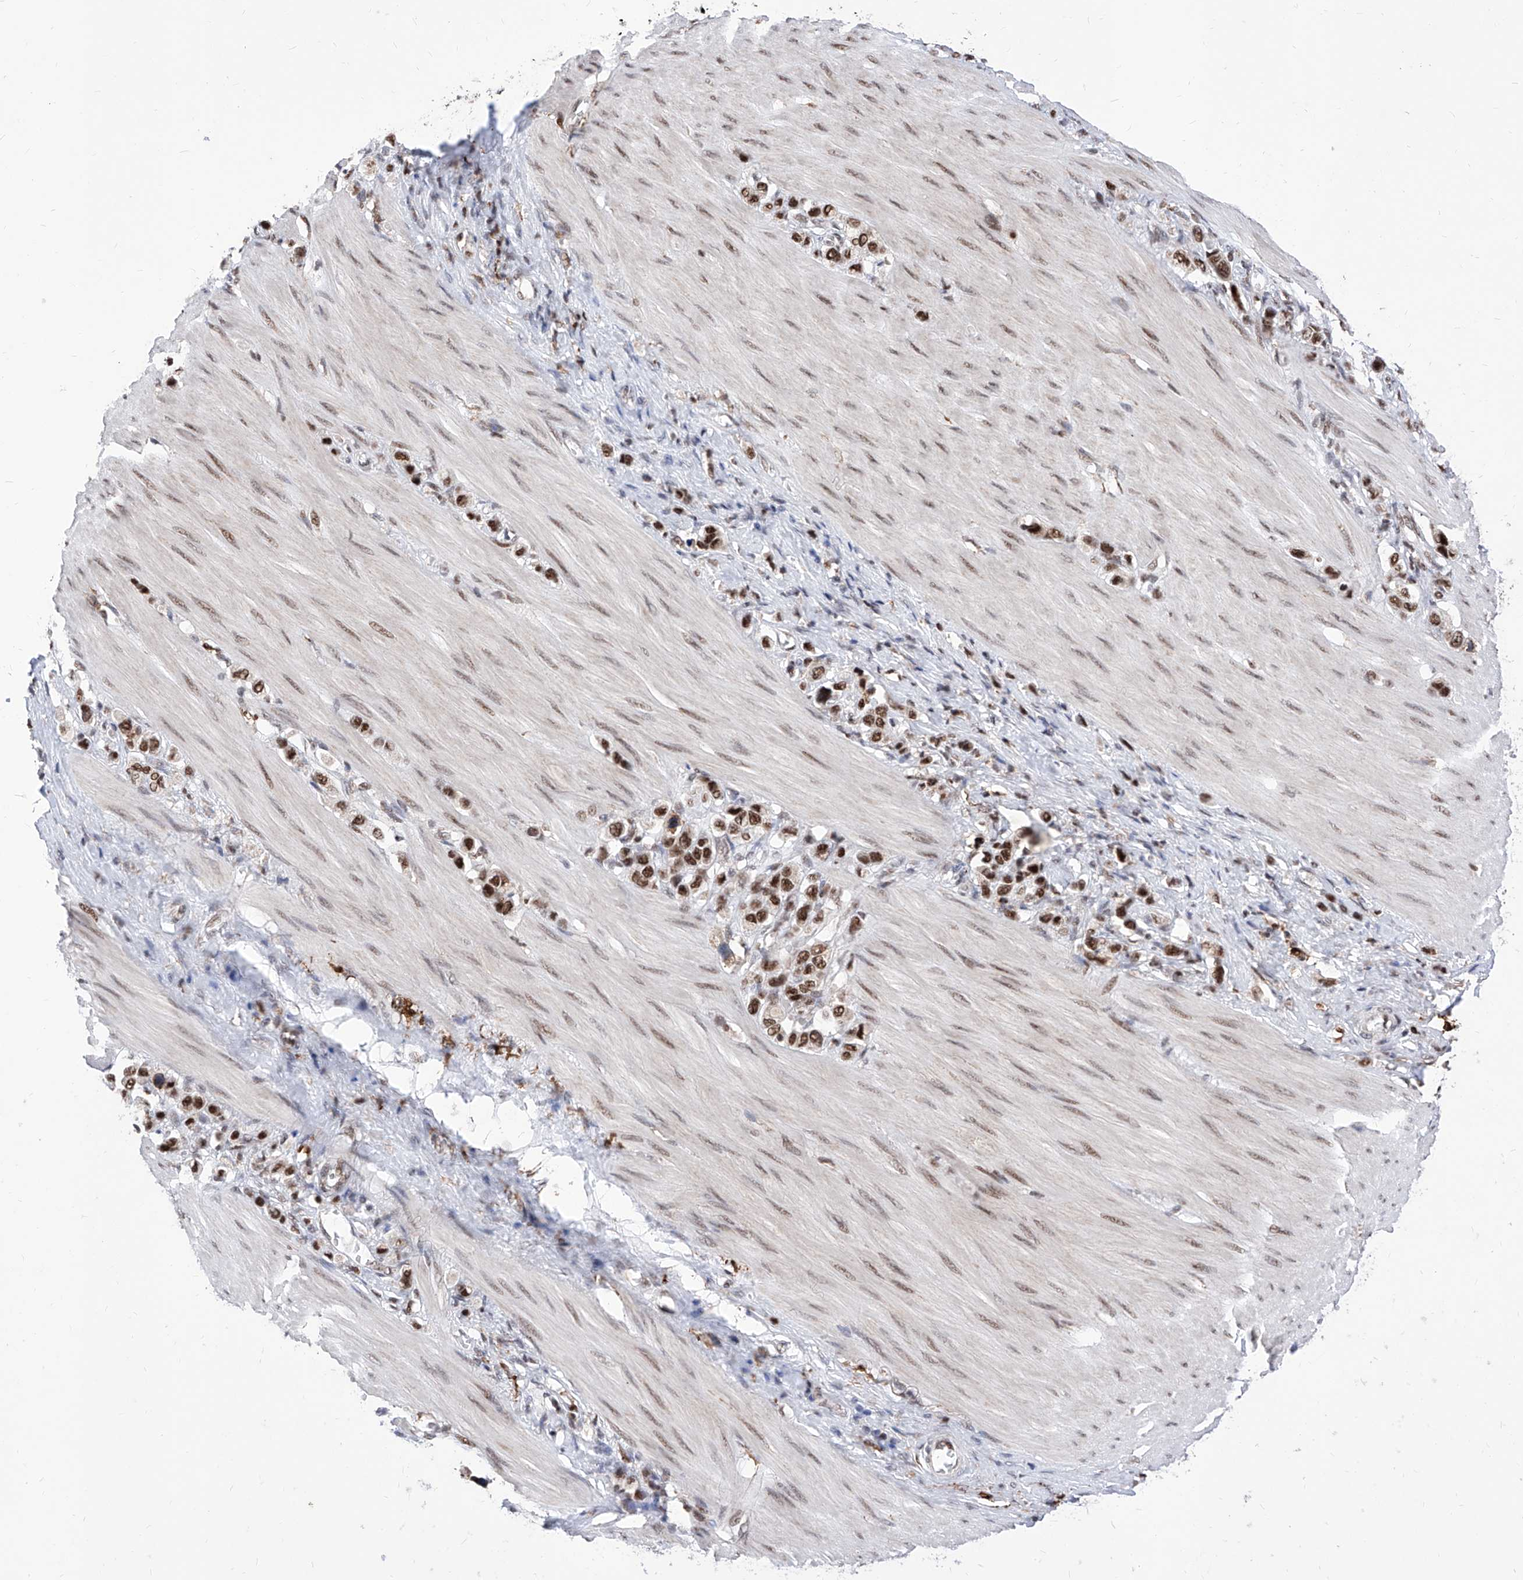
{"staining": {"intensity": "strong", "quantity": ">75%", "location": "nuclear"}, "tissue": "stomach cancer", "cell_type": "Tumor cells", "image_type": "cancer", "snomed": [{"axis": "morphology", "description": "Adenocarcinoma, NOS"}, {"axis": "topography", "description": "Stomach"}], "caption": "The micrograph exhibits staining of stomach cancer (adenocarcinoma), revealing strong nuclear protein positivity (brown color) within tumor cells.", "gene": "PHF5A", "patient": {"sex": "female", "age": 65}}